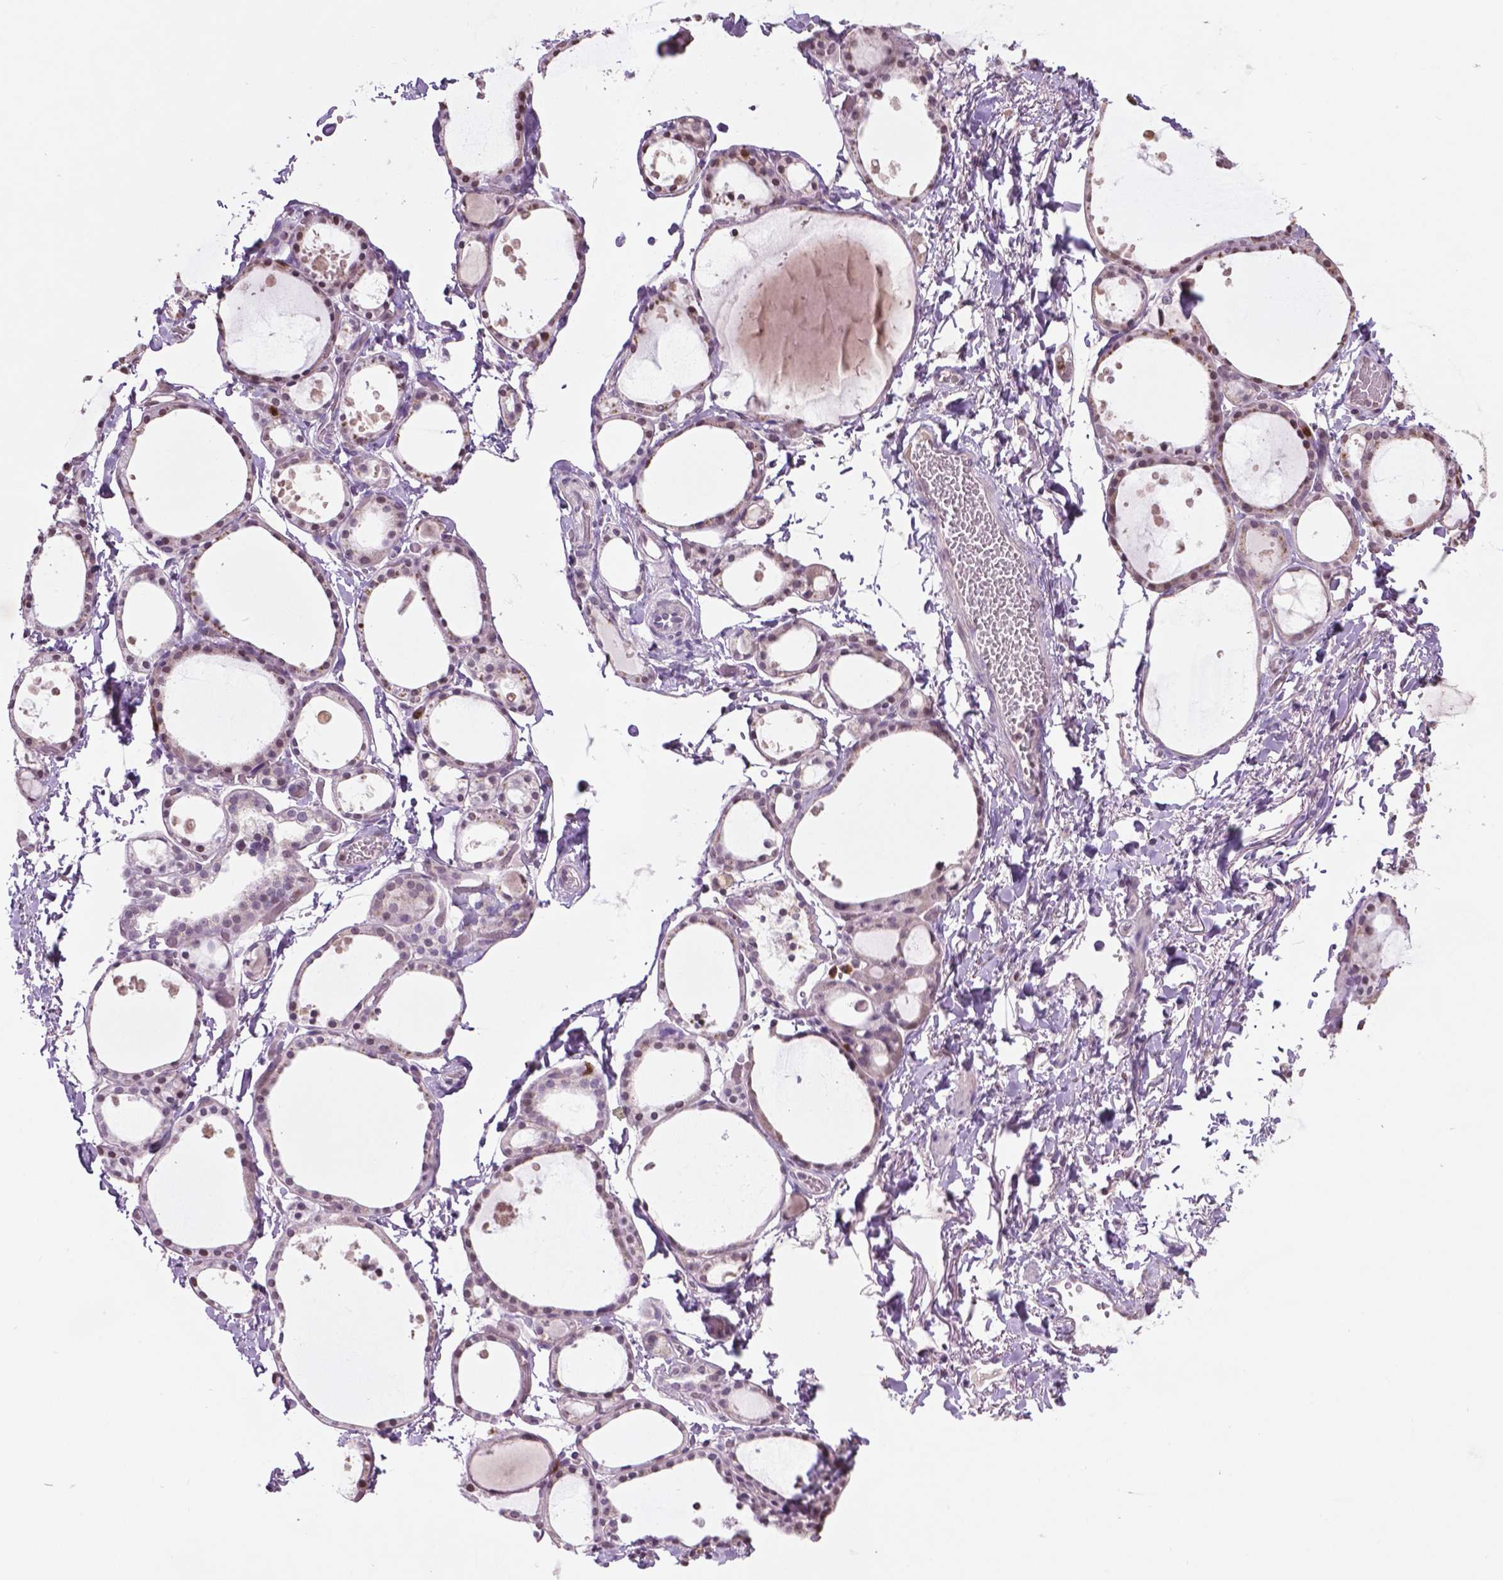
{"staining": {"intensity": "weak", "quantity": "<25%", "location": "nuclear"}, "tissue": "thyroid gland", "cell_type": "Glandular cells", "image_type": "normal", "snomed": [{"axis": "morphology", "description": "Normal tissue, NOS"}, {"axis": "topography", "description": "Thyroid gland"}], "caption": "Immunohistochemistry (IHC) of unremarkable thyroid gland demonstrates no expression in glandular cells.", "gene": "NTNG2", "patient": {"sex": "male", "age": 68}}